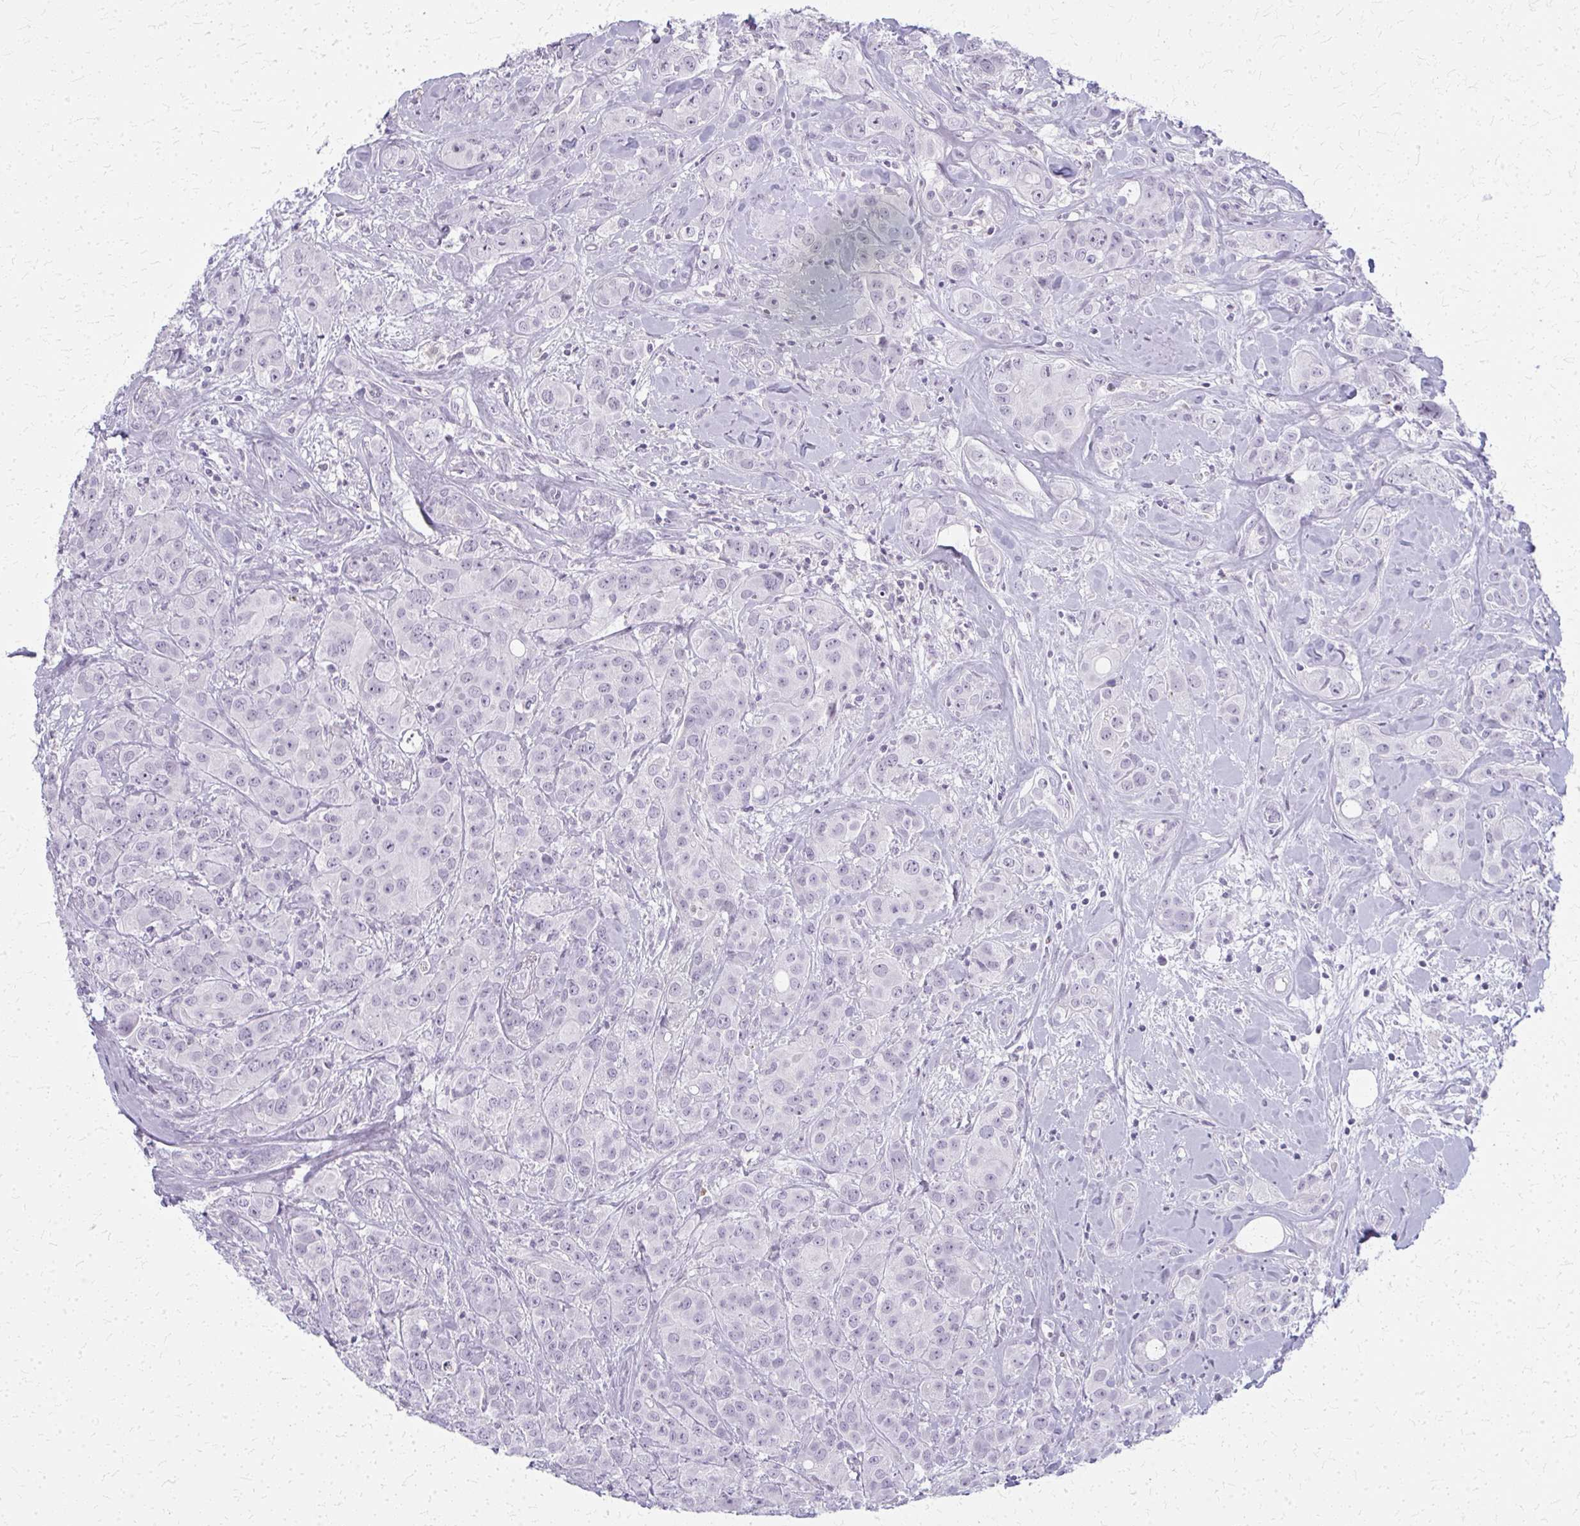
{"staining": {"intensity": "negative", "quantity": "none", "location": "none"}, "tissue": "breast cancer", "cell_type": "Tumor cells", "image_type": "cancer", "snomed": [{"axis": "morphology", "description": "Normal tissue, NOS"}, {"axis": "morphology", "description": "Duct carcinoma"}, {"axis": "topography", "description": "Breast"}], "caption": "Tumor cells are negative for brown protein staining in breast cancer. (Immunohistochemistry, brightfield microscopy, high magnification).", "gene": "CASQ2", "patient": {"sex": "female", "age": 43}}